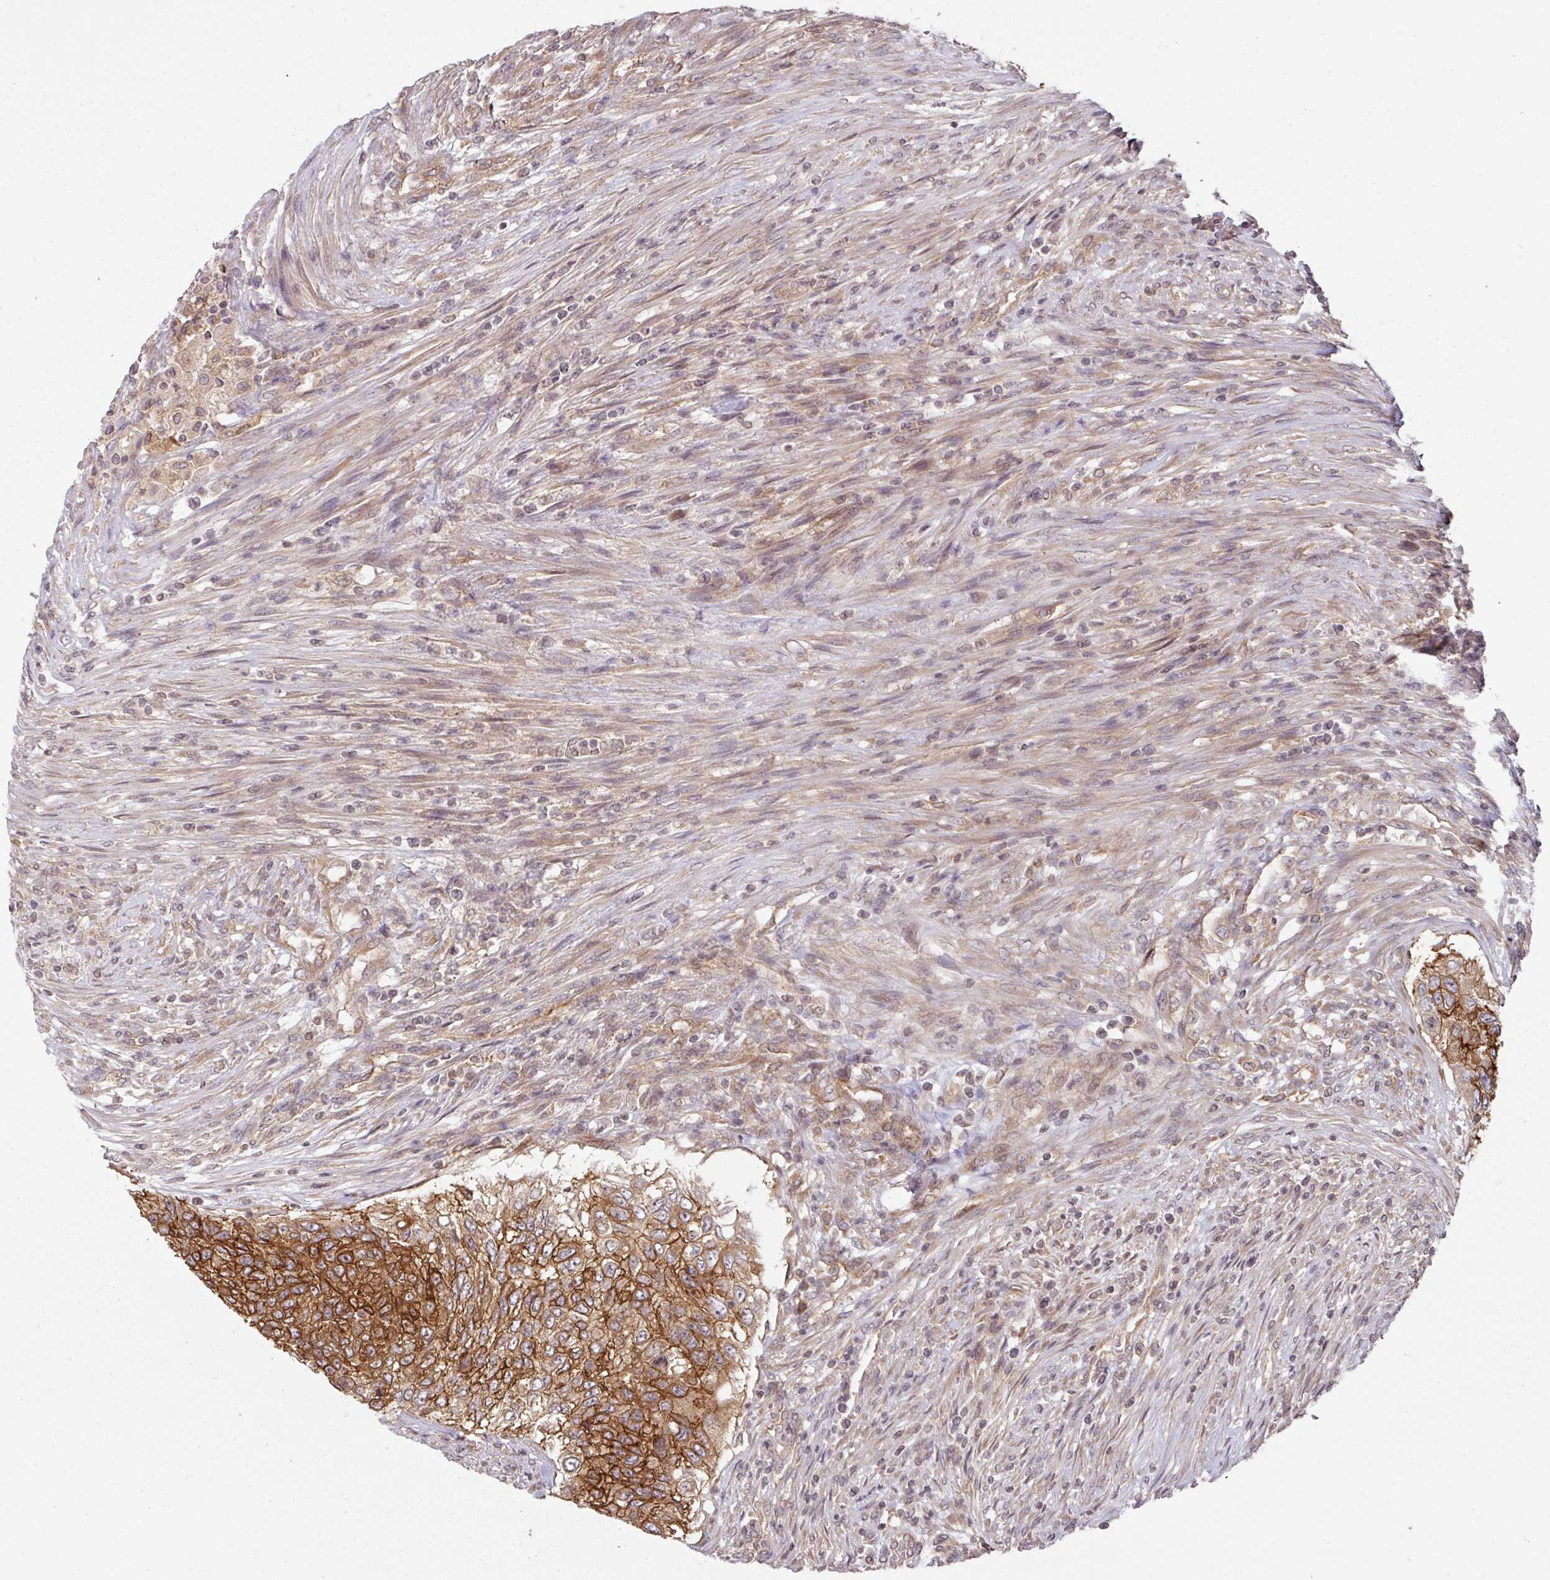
{"staining": {"intensity": "strong", "quantity": ">75%", "location": "cytoplasmic/membranous"}, "tissue": "urothelial cancer", "cell_type": "Tumor cells", "image_type": "cancer", "snomed": [{"axis": "morphology", "description": "Urothelial carcinoma, High grade"}, {"axis": "topography", "description": "Urinary bladder"}], "caption": "DAB (3,3'-diaminobenzidine) immunohistochemical staining of urothelial cancer exhibits strong cytoplasmic/membranous protein positivity in about >75% of tumor cells. (DAB (3,3'-diaminobenzidine) = brown stain, brightfield microscopy at high magnification).", "gene": "CYFIP2", "patient": {"sex": "female", "age": 60}}